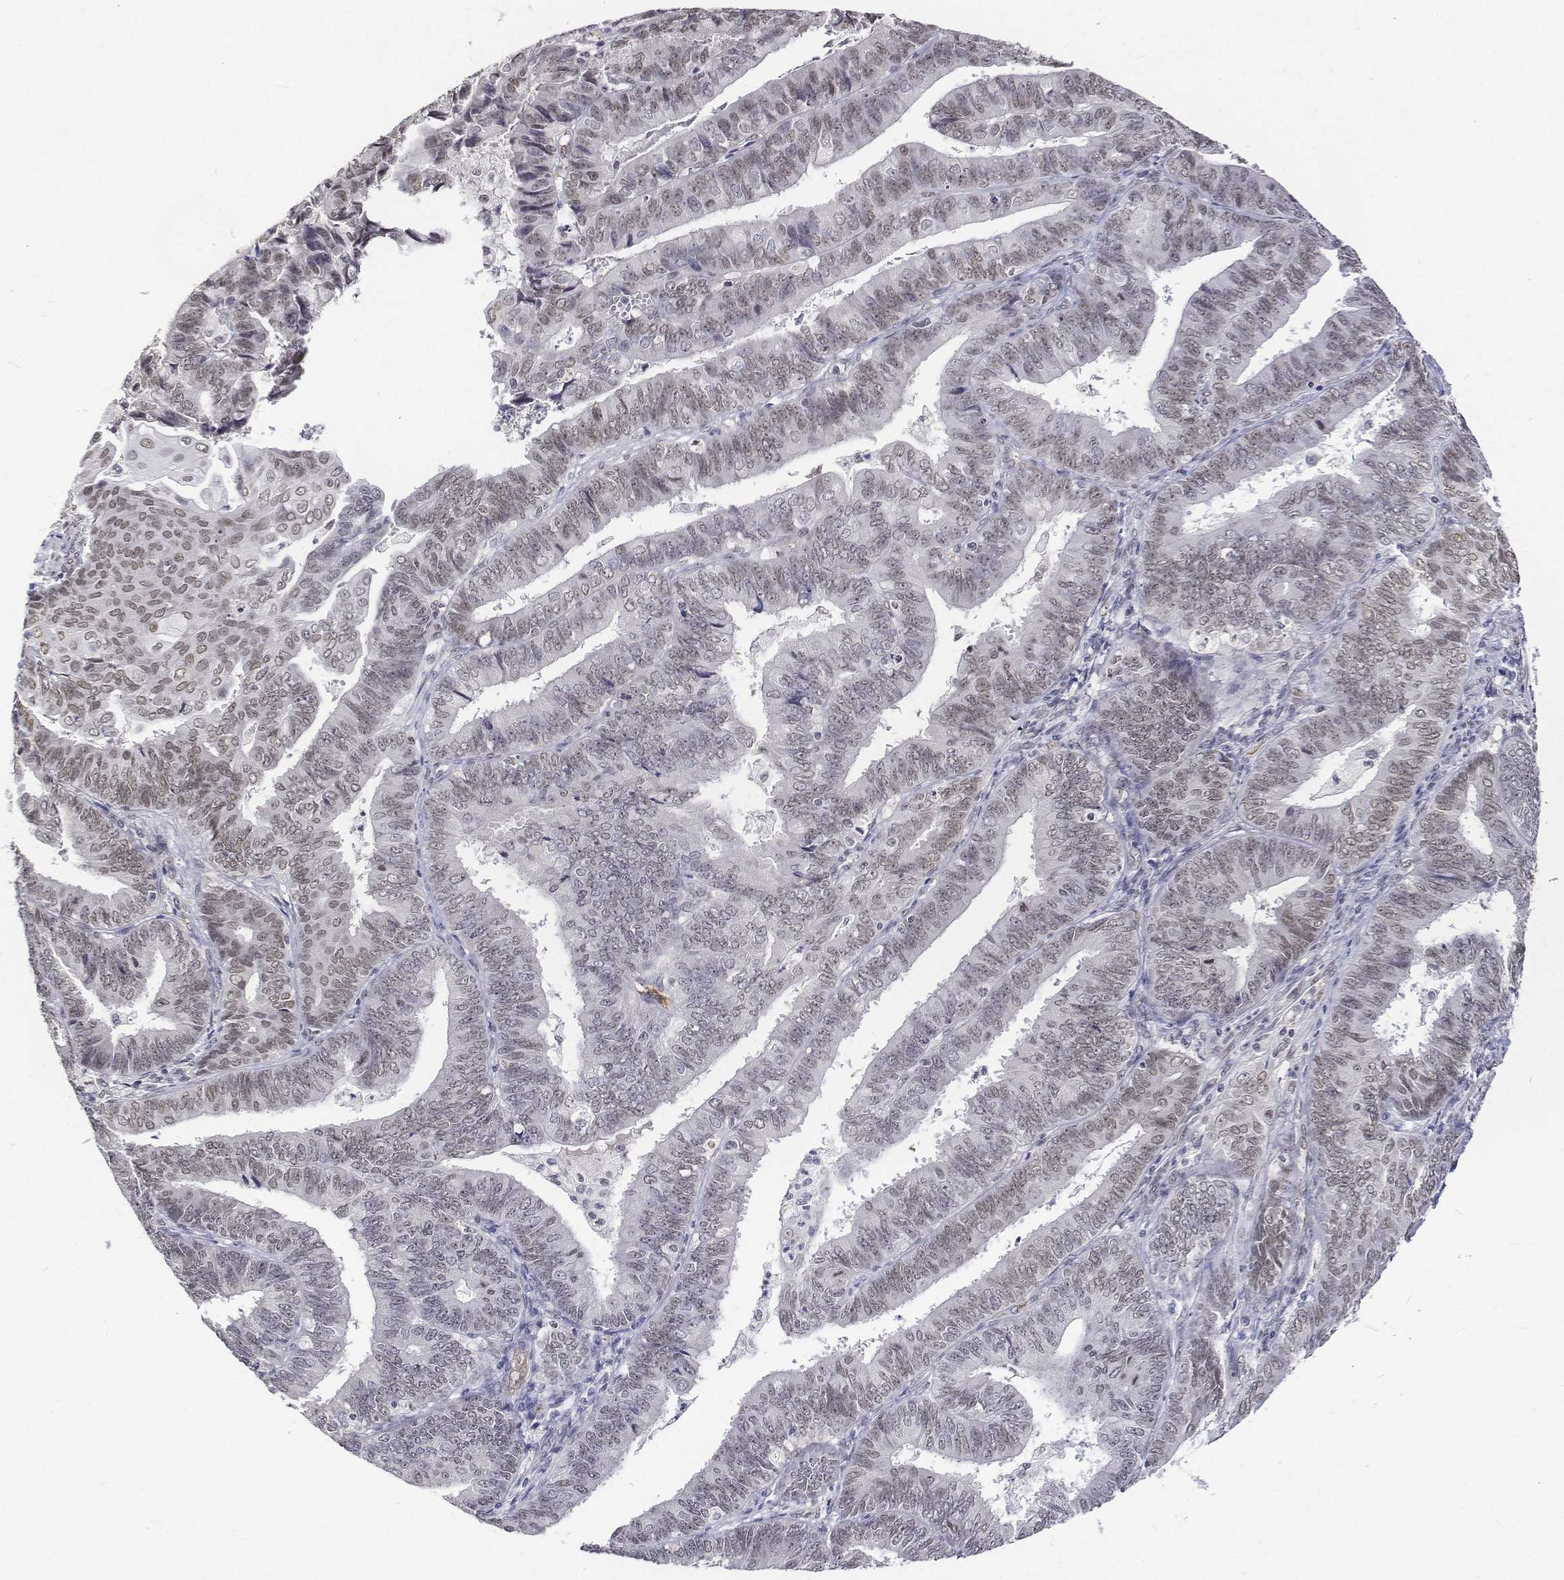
{"staining": {"intensity": "weak", "quantity": "<25%", "location": "nuclear"}, "tissue": "endometrial cancer", "cell_type": "Tumor cells", "image_type": "cancer", "snomed": [{"axis": "morphology", "description": "Adenocarcinoma, NOS"}, {"axis": "topography", "description": "Endometrium"}], "caption": "This is a micrograph of immunohistochemistry (IHC) staining of endometrial adenocarcinoma, which shows no staining in tumor cells. Nuclei are stained in blue.", "gene": "ATRX", "patient": {"sex": "female", "age": 73}}